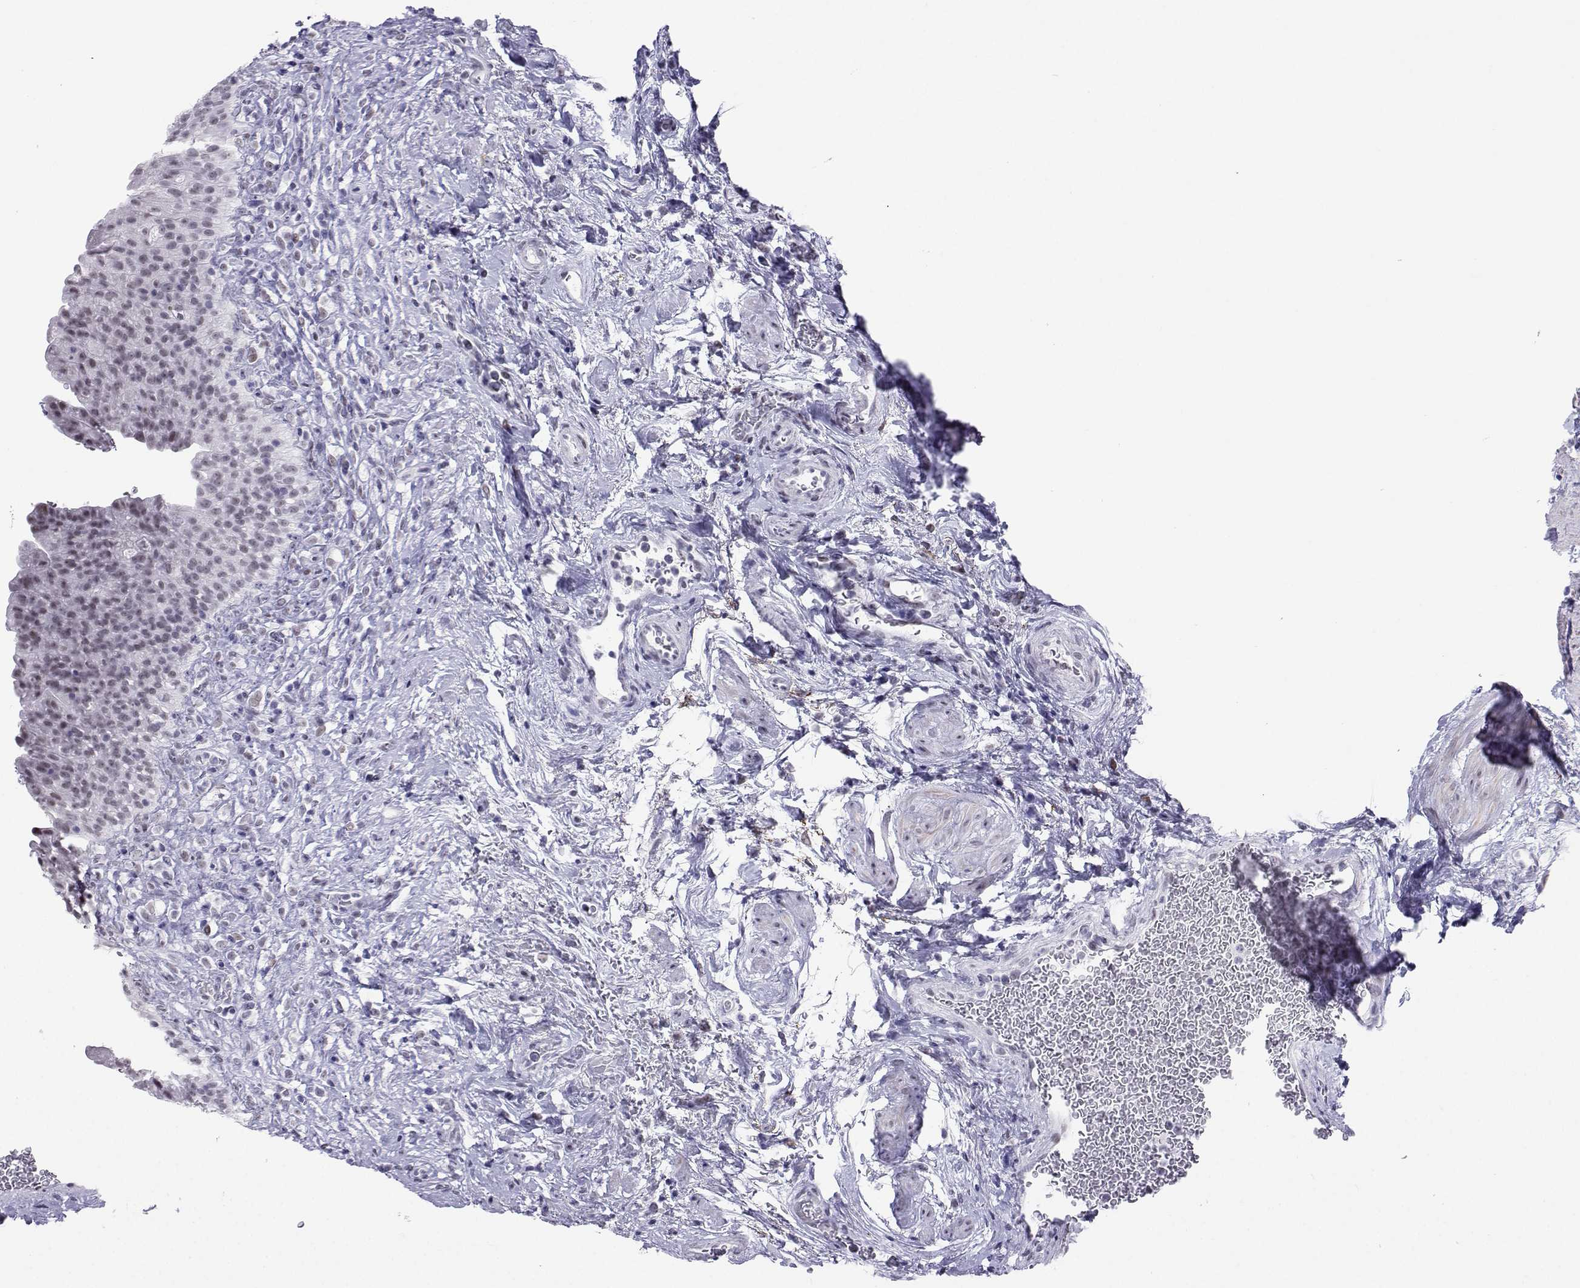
{"staining": {"intensity": "negative", "quantity": "none", "location": "none"}, "tissue": "urinary bladder", "cell_type": "Urothelial cells", "image_type": "normal", "snomed": [{"axis": "morphology", "description": "Normal tissue, NOS"}, {"axis": "topography", "description": "Urinary bladder"}], "caption": "Immunohistochemical staining of unremarkable human urinary bladder exhibits no significant positivity in urothelial cells. (IHC, brightfield microscopy, high magnification).", "gene": "LORICRIN", "patient": {"sex": "male", "age": 76}}